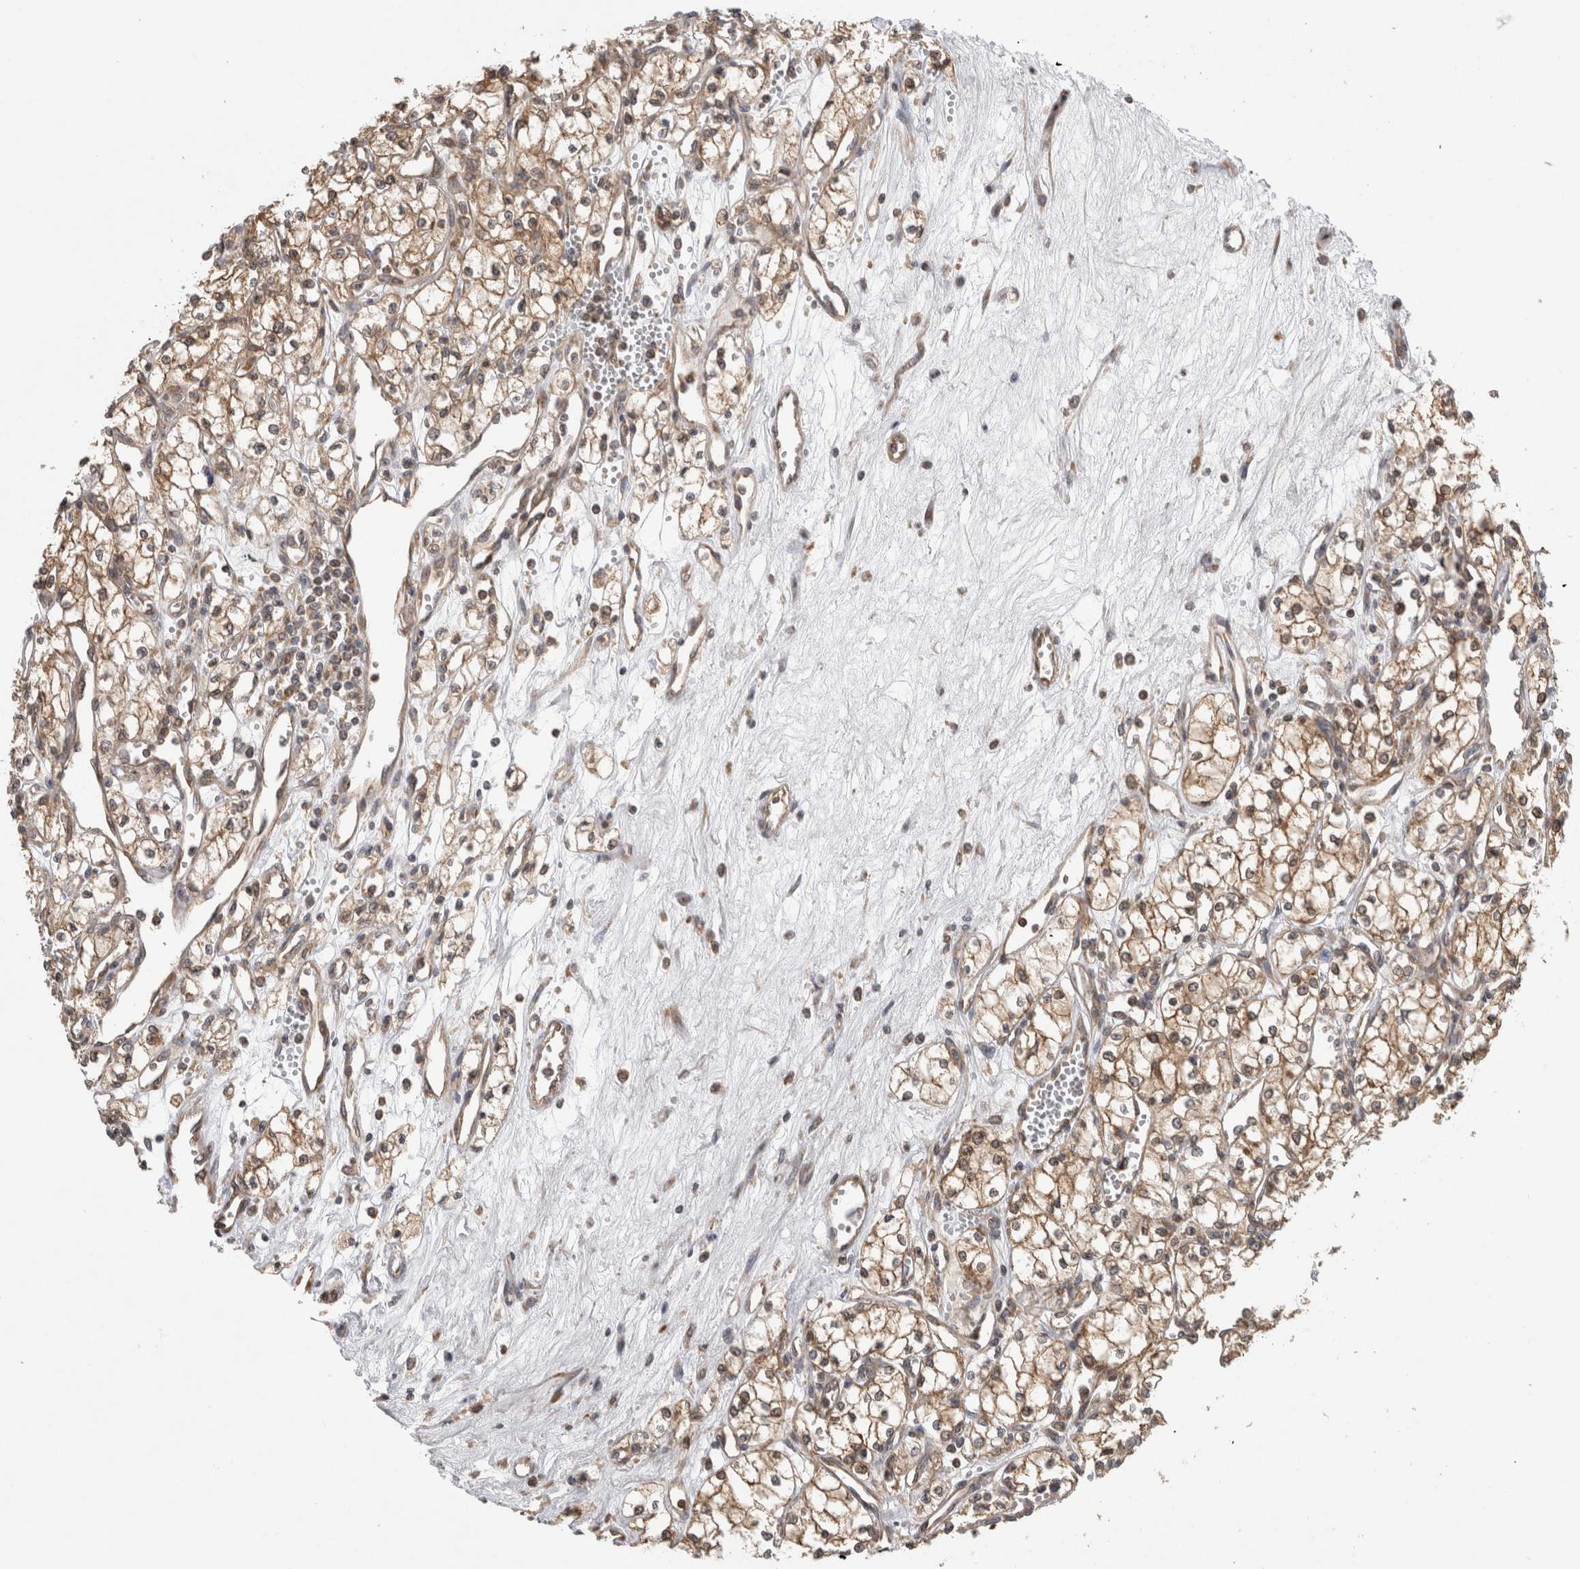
{"staining": {"intensity": "moderate", "quantity": ">75%", "location": "cytoplasmic/membranous,nuclear"}, "tissue": "renal cancer", "cell_type": "Tumor cells", "image_type": "cancer", "snomed": [{"axis": "morphology", "description": "Adenocarcinoma, NOS"}, {"axis": "topography", "description": "Kidney"}], "caption": "A micrograph of renal cancer (adenocarcinoma) stained for a protein reveals moderate cytoplasmic/membranous and nuclear brown staining in tumor cells.", "gene": "PARP6", "patient": {"sex": "male", "age": 59}}